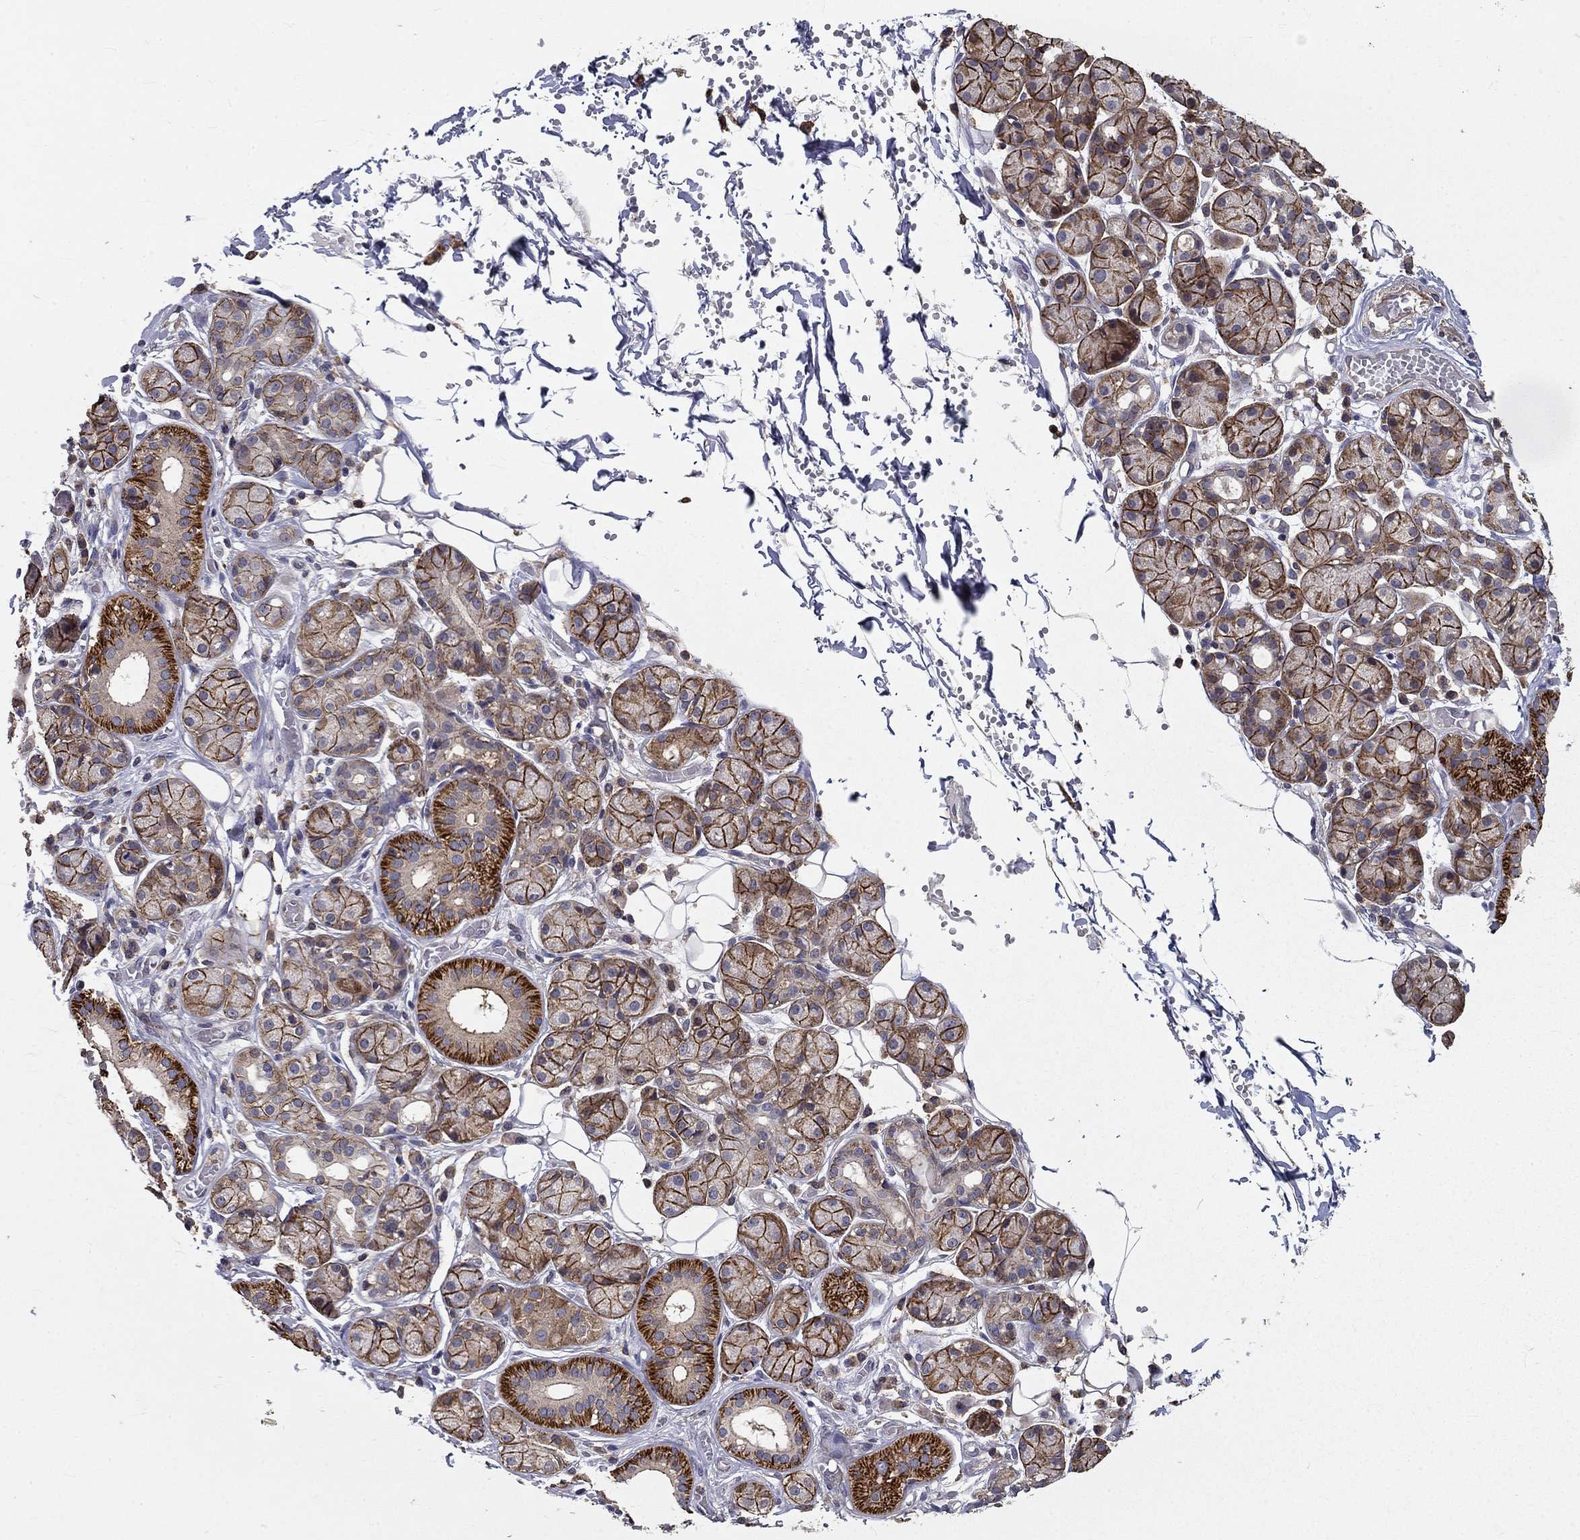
{"staining": {"intensity": "strong", "quantity": "25%-75%", "location": "cytoplasmic/membranous"}, "tissue": "salivary gland", "cell_type": "Glandular cells", "image_type": "normal", "snomed": [{"axis": "morphology", "description": "Normal tissue, NOS"}, {"axis": "topography", "description": "Salivary gland"}, {"axis": "topography", "description": "Peripheral nerve tissue"}], "caption": "Protein expression analysis of benign salivary gland exhibits strong cytoplasmic/membranous expression in about 25%-75% of glandular cells.", "gene": "ALDH4A1", "patient": {"sex": "male", "age": 71}}